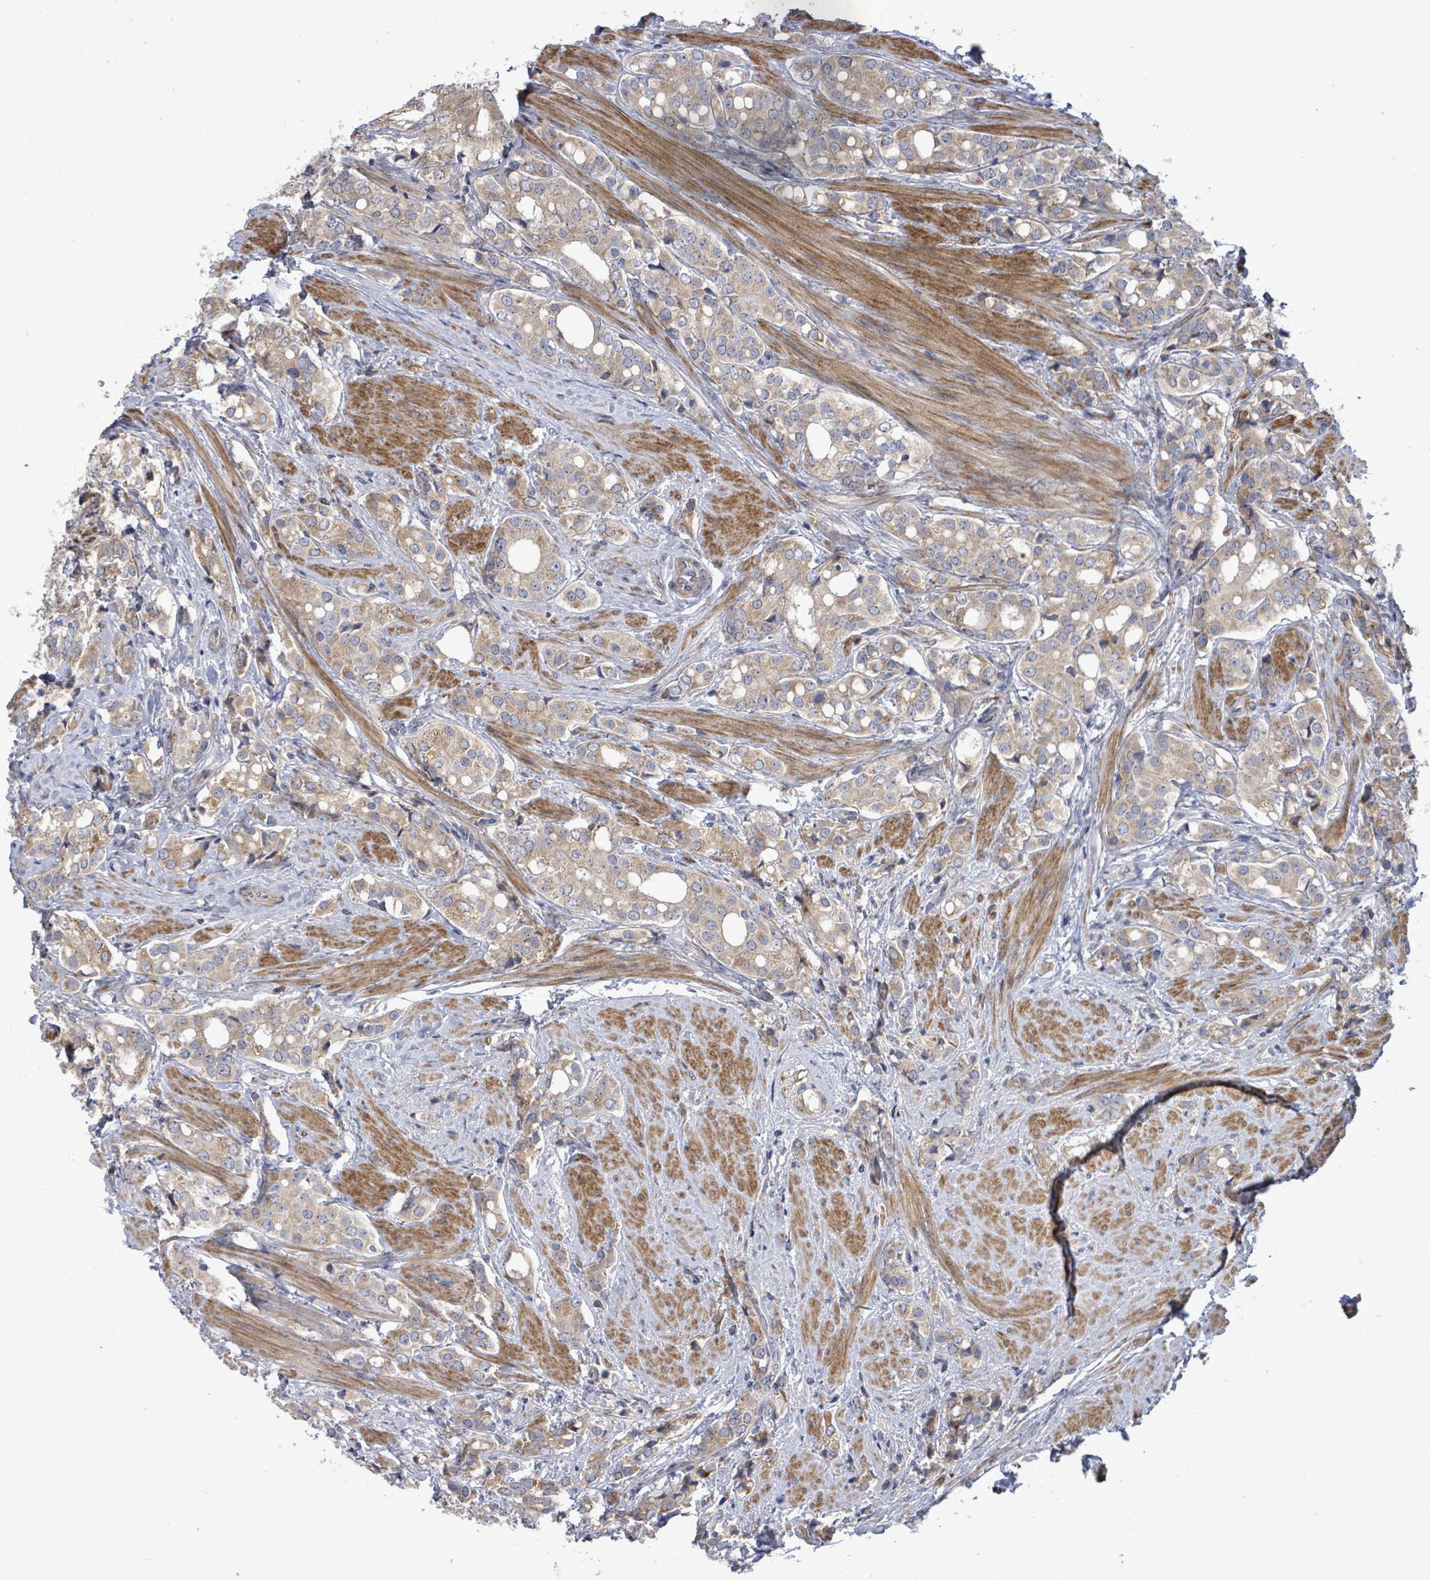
{"staining": {"intensity": "weak", "quantity": ">75%", "location": "cytoplasmic/membranous"}, "tissue": "prostate cancer", "cell_type": "Tumor cells", "image_type": "cancer", "snomed": [{"axis": "morphology", "description": "Adenocarcinoma, High grade"}, {"axis": "topography", "description": "Prostate"}], "caption": "Immunohistochemistry (IHC) (DAB) staining of human high-grade adenocarcinoma (prostate) exhibits weak cytoplasmic/membranous protein staining in about >75% of tumor cells.", "gene": "SAR1A", "patient": {"sex": "male", "age": 71}}